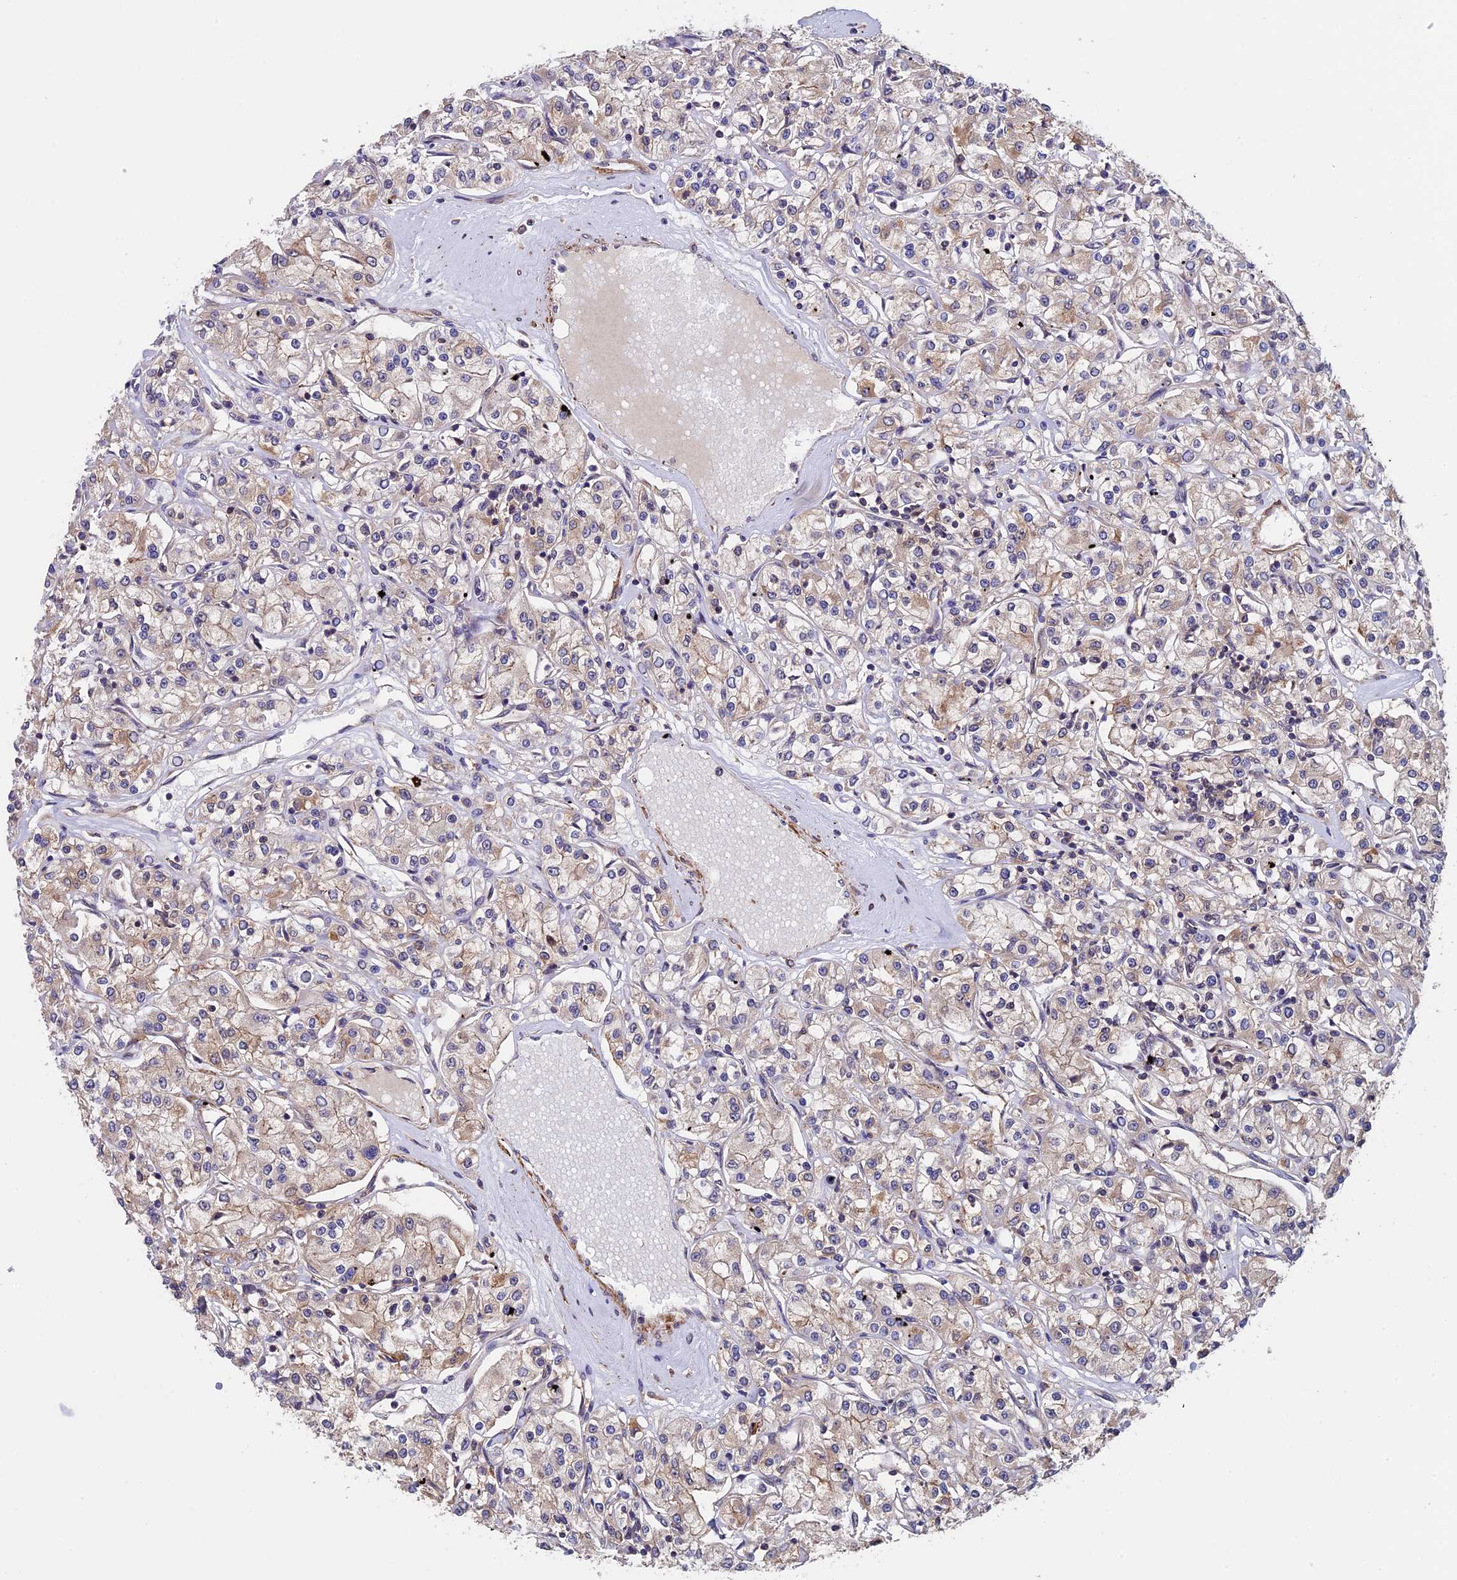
{"staining": {"intensity": "weak", "quantity": "25%-75%", "location": "cytoplasmic/membranous"}, "tissue": "renal cancer", "cell_type": "Tumor cells", "image_type": "cancer", "snomed": [{"axis": "morphology", "description": "Adenocarcinoma, NOS"}, {"axis": "topography", "description": "Kidney"}], "caption": "Weak cytoplasmic/membranous positivity for a protein is present in approximately 25%-75% of tumor cells of adenocarcinoma (renal) using immunohistochemistry (IHC).", "gene": "SLC9A5", "patient": {"sex": "female", "age": 59}}